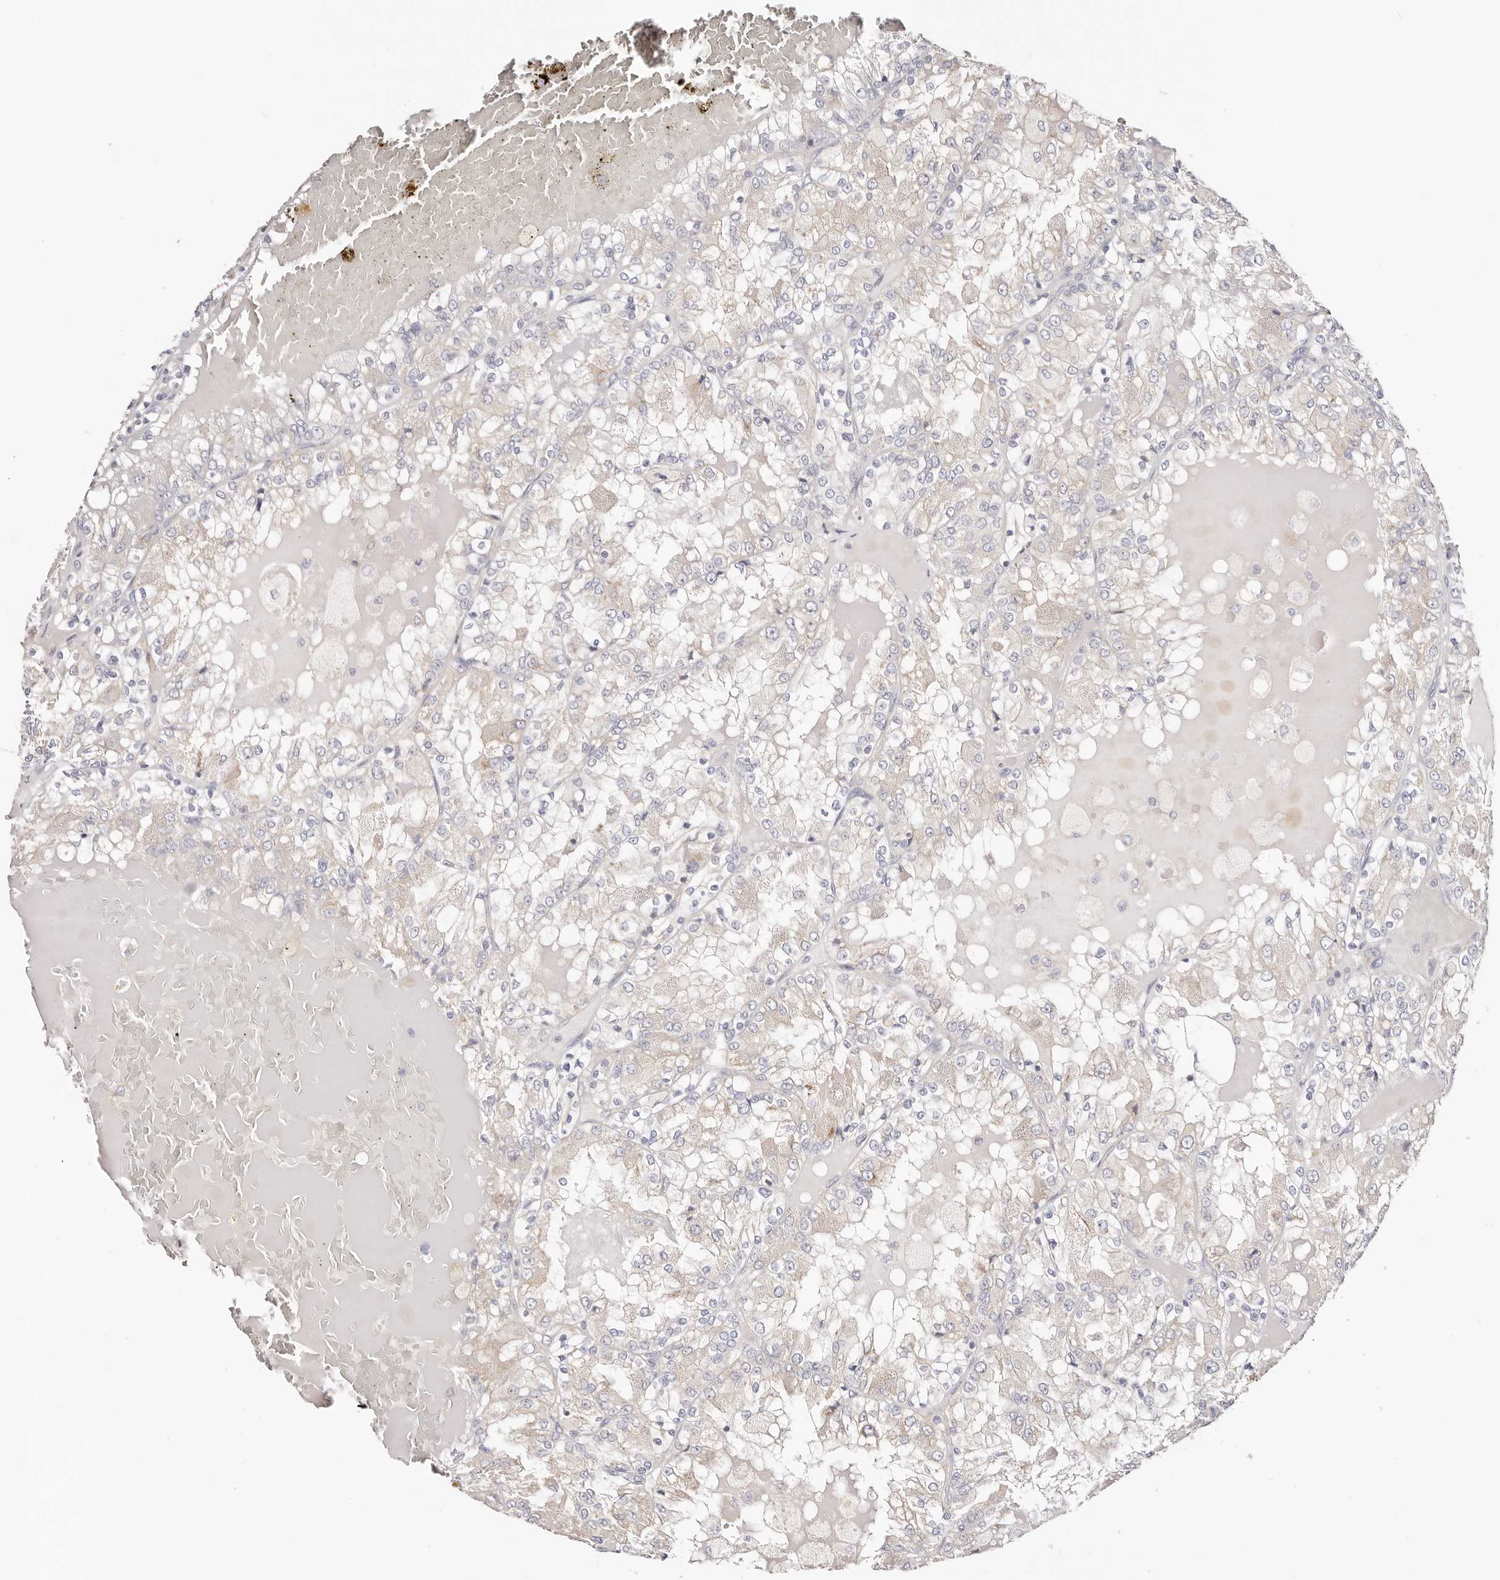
{"staining": {"intensity": "negative", "quantity": "none", "location": "none"}, "tissue": "renal cancer", "cell_type": "Tumor cells", "image_type": "cancer", "snomed": [{"axis": "morphology", "description": "Adenocarcinoma, NOS"}, {"axis": "topography", "description": "Kidney"}], "caption": "IHC histopathology image of human renal adenocarcinoma stained for a protein (brown), which shows no expression in tumor cells.", "gene": "GNA13", "patient": {"sex": "female", "age": 56}}